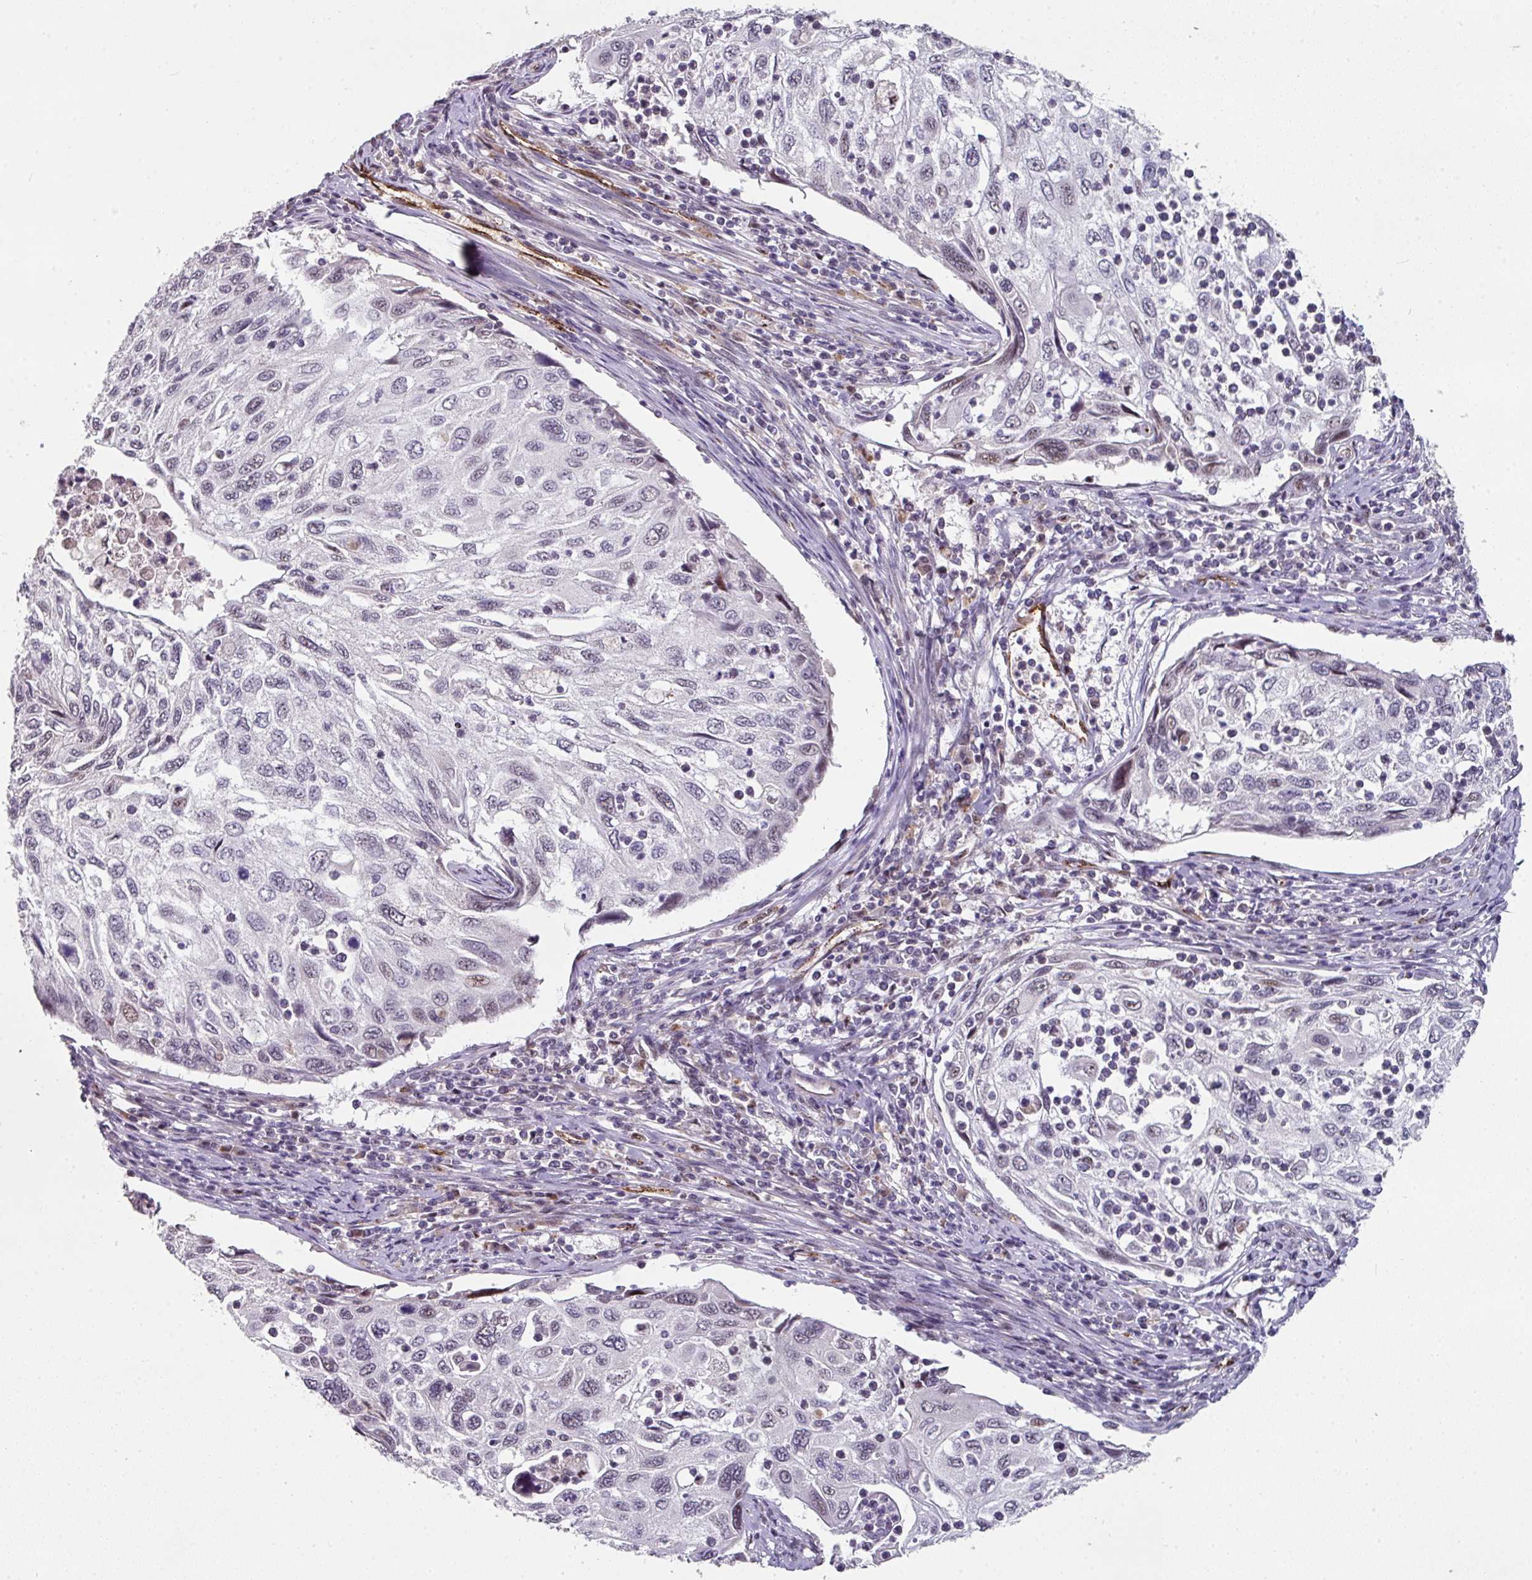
{"staining": {"intensity": "moderate", "quantity": "<25%", "location": "nuclear"}, "tissue": "cervical cancer", "cell_type": "Tumor cells", "image_type": "cancer", "snomed": [{"axis": "morphology", "description": "Squamous cell carcinoma, NOS"}, {"axis": "topography", "description": "Cervix"}], "caption": "IHC (DAB (3,3'-diaminobenzidine)) staining of cervical squamous cell carcinoma exhibits moderate nuclear protein expression in approximately <25% of tumor cells. Nuclei are stained in blue.", "gene": "SIDT2", "patient": {"sex": "female", "age": 70}}